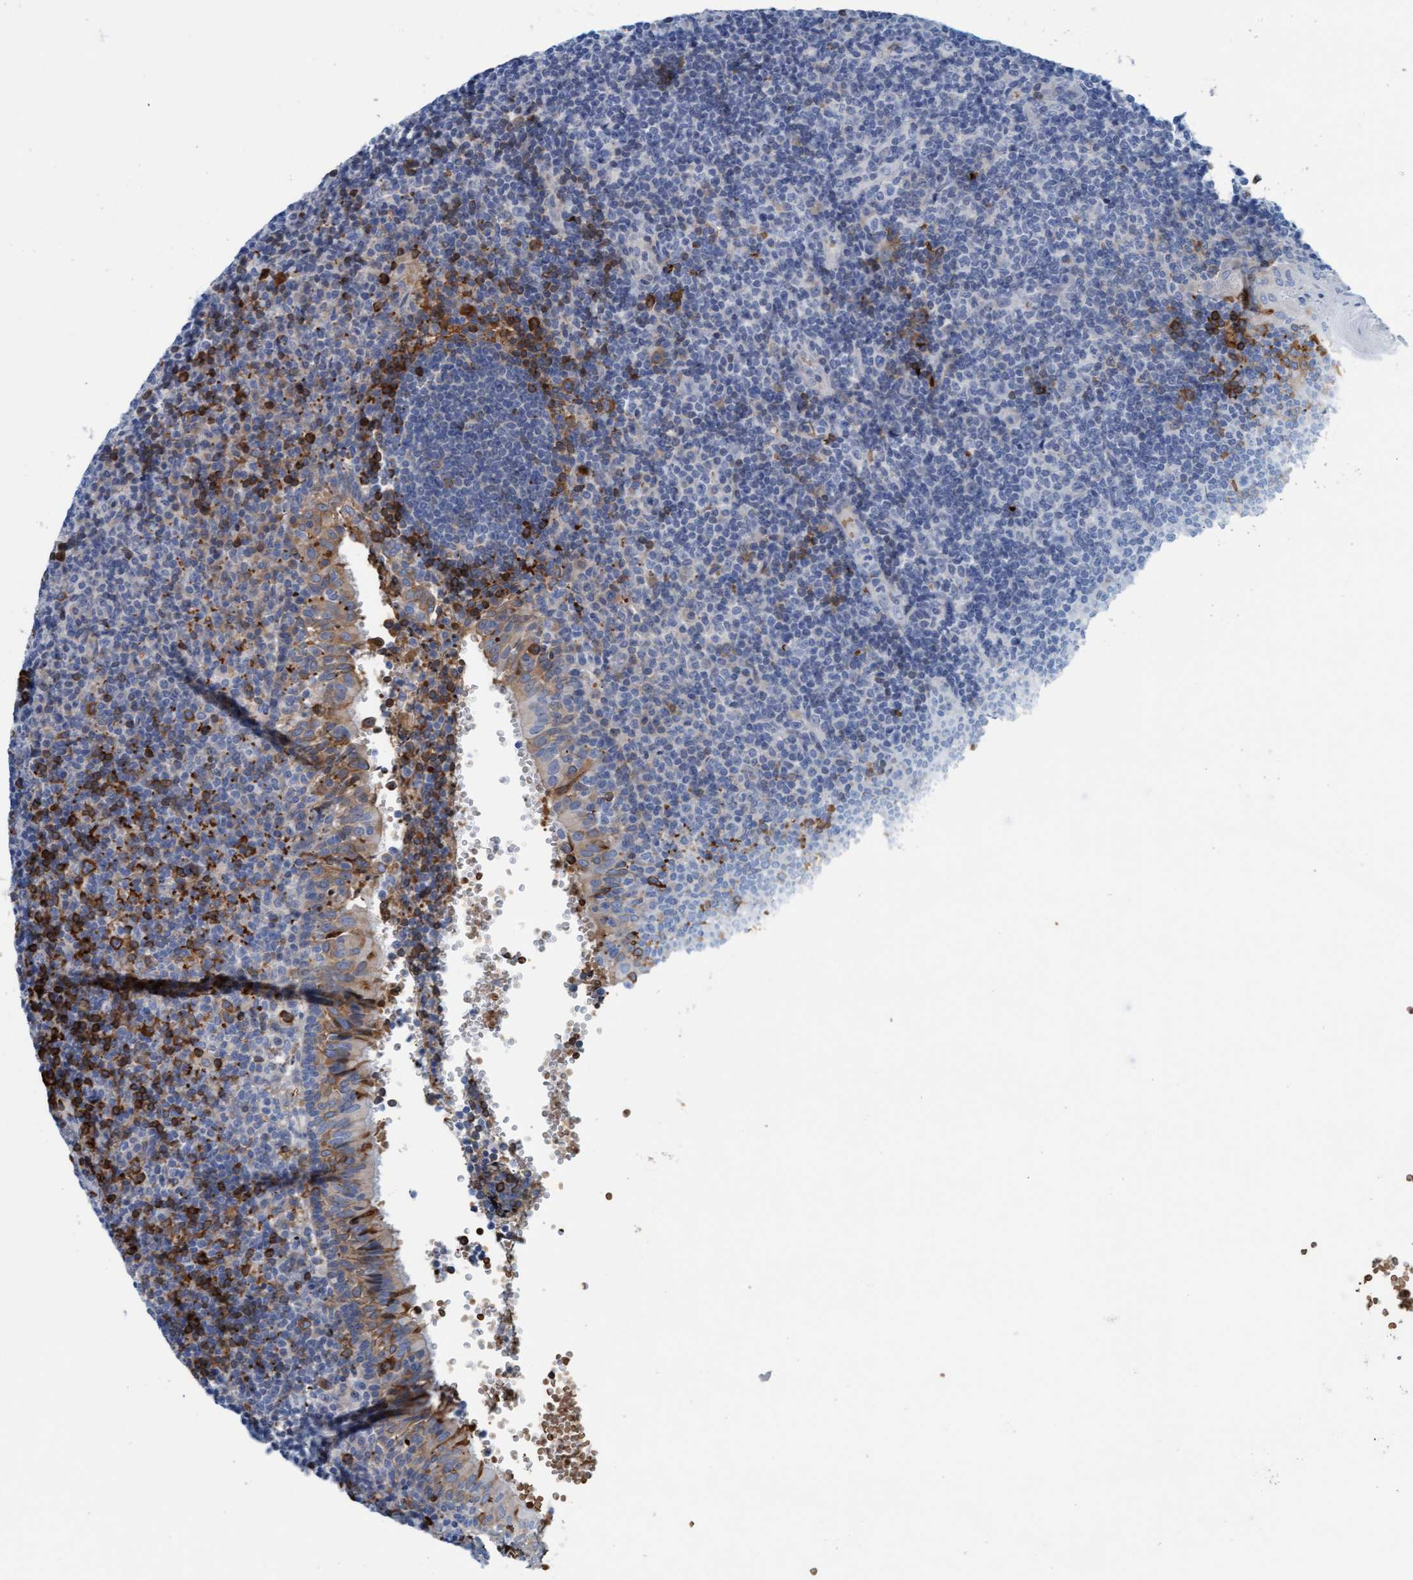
{"staining": {"intensity": "negative", "quantity": "none", "location": "none"}, "tissue": "tonsil", "cell_type": "Germinal center cells", "image_type": "normal", "snomed": [{"axis": "morphology", "description": "Normal tissue, NOS"}, {"axis": "topography", "description": "Tonsil"}], "caption": "This is an immunohistochemistry photomicrograph of unremarkable tonsil. There is no staining in germinal center cells.", "gene": "P2RX5", "patient": {"sex": "female", "age": 40}}